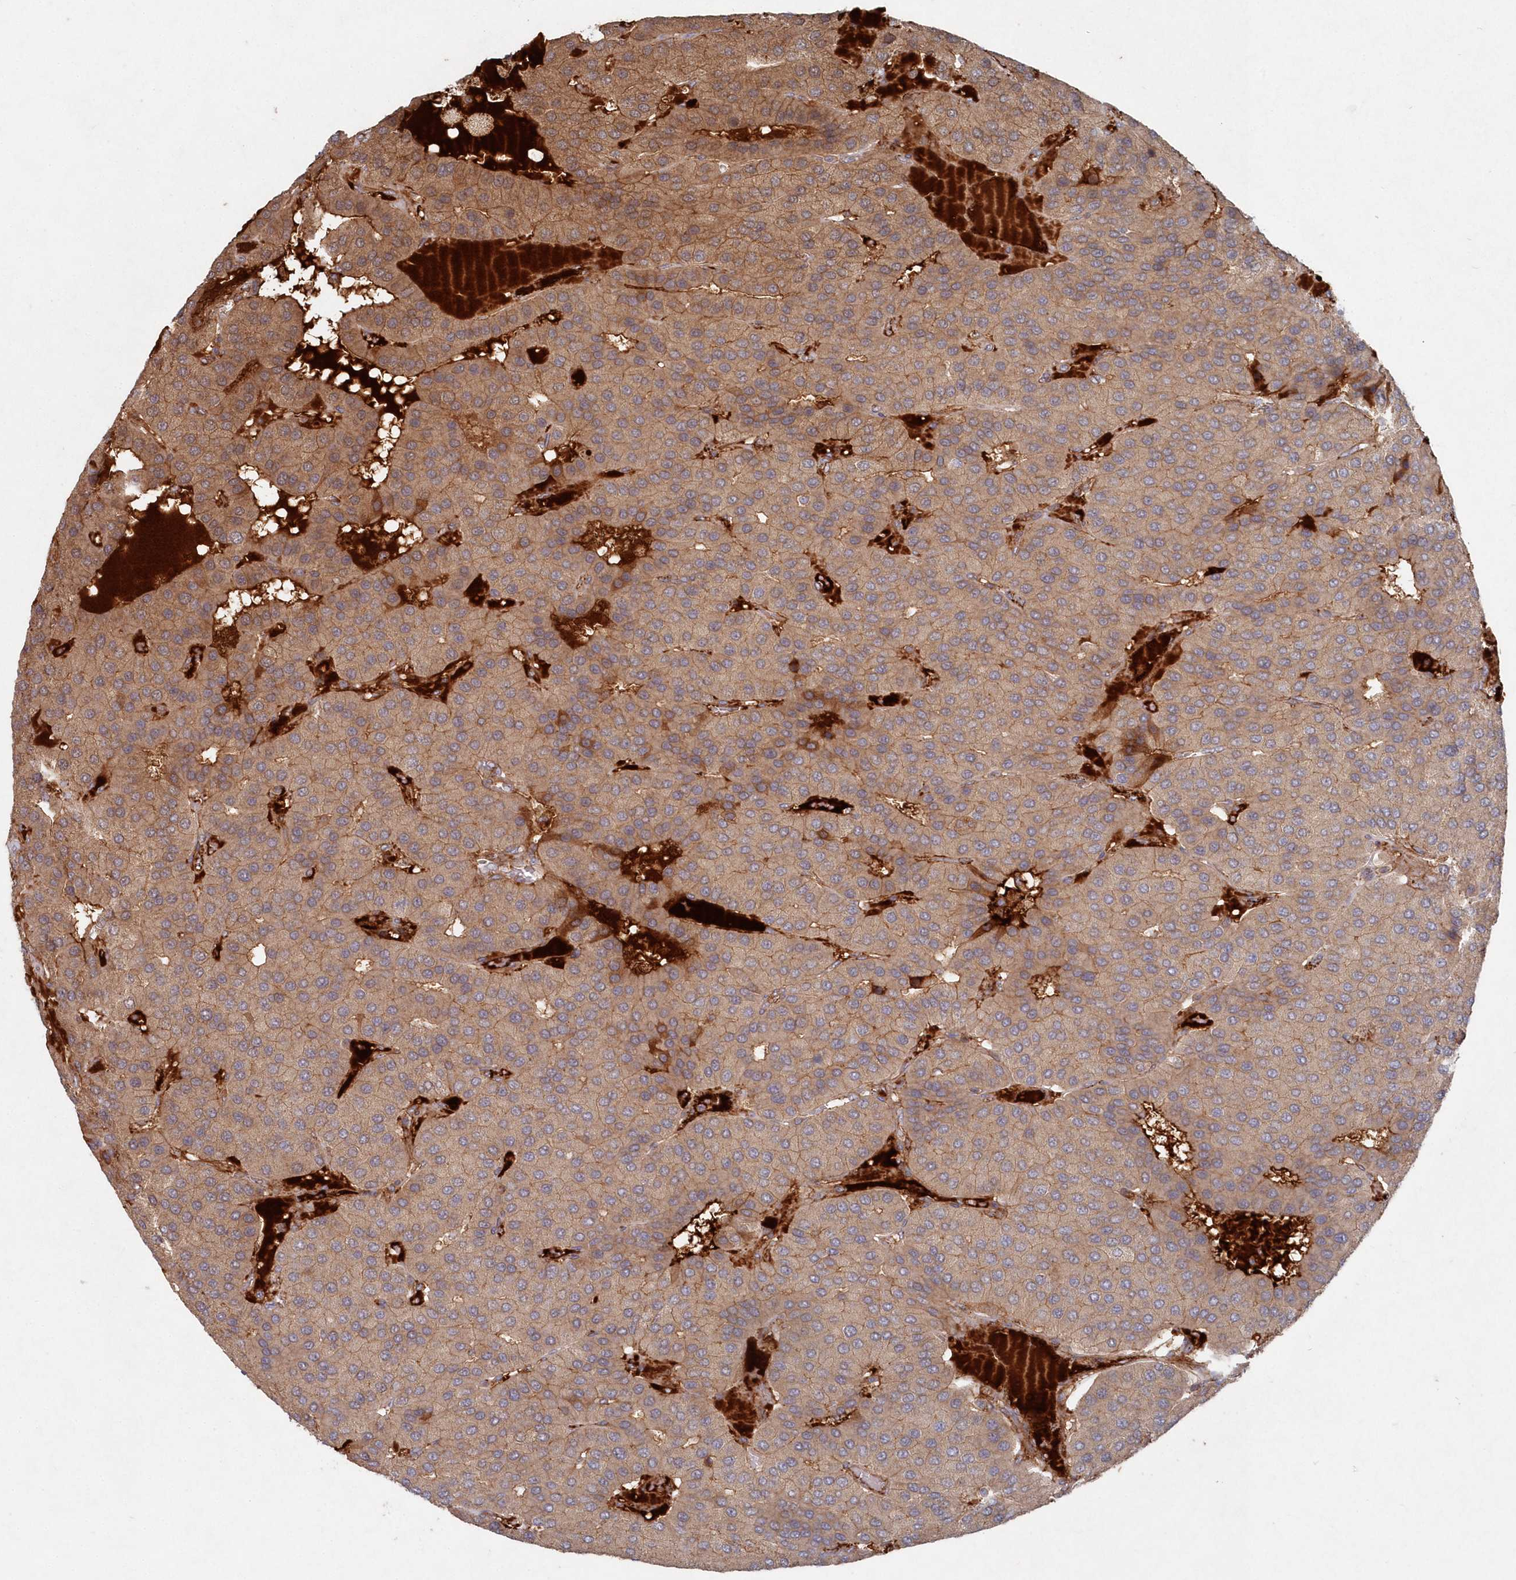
{"staining": {"intensity": "moderate", "quantity": ">75%", "location": "cytoplasmic/membranous"}, "tissue": "parathyroid gland", "cell_type": "Glandular cells", "image_type": "normal", "snomed": [{"axis": "morphology", "description": "Normal tissue, NOS"}, {"axis": "morphology", "description": "Adenoma, NOS"}, {"axis": "topography", "description": "Parathyroid gland"}], "caption": "Parathyroid gland stained with immunohistochemistry (IHC) reveals moderate cytoplasmic/membranous positivity in approximately >75% of glandular cells.", "gene": "ABHD14B", "patient": {"sex": "female", "age": 86}}